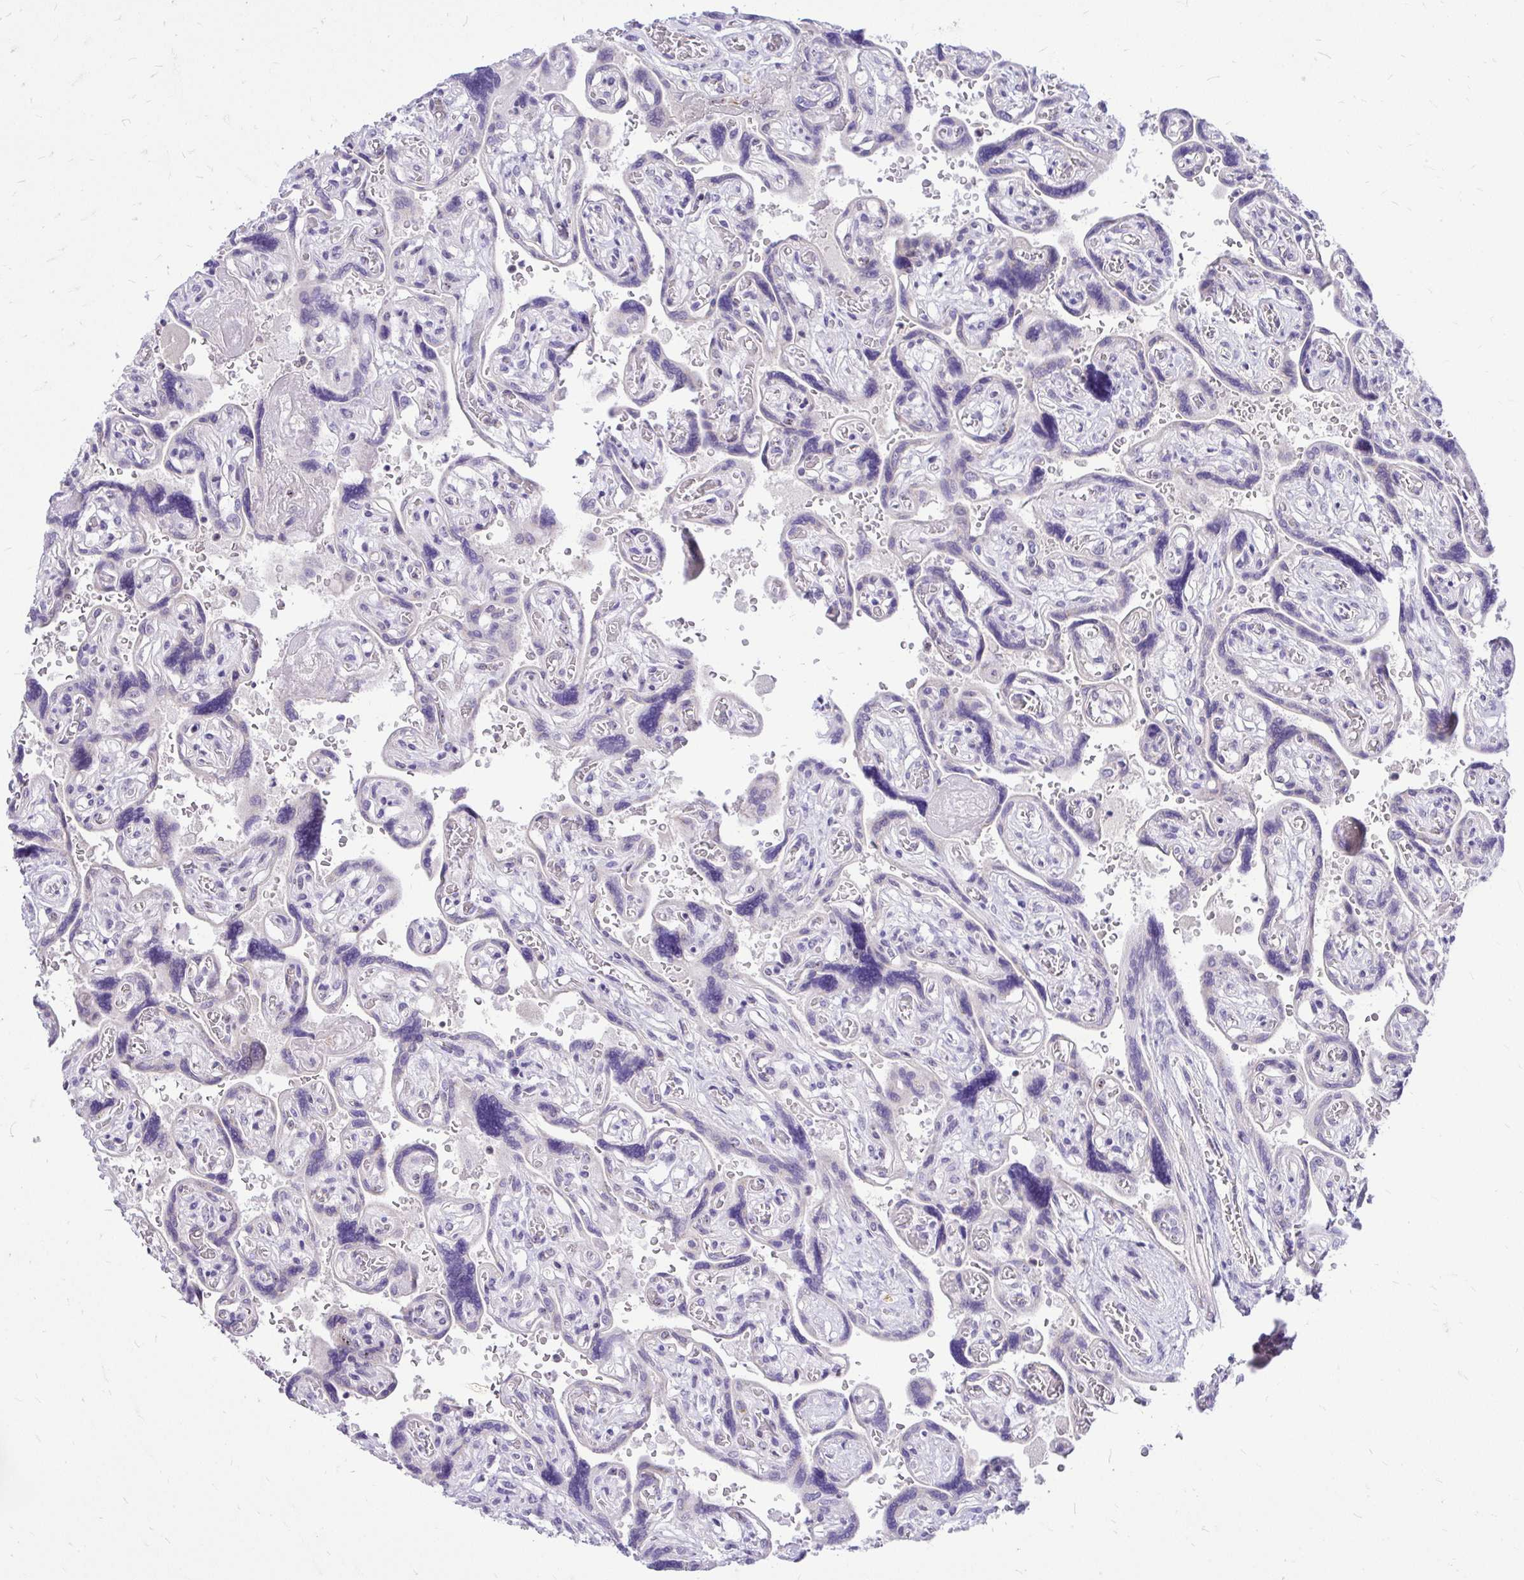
{"staining": {"intensity": "weak", "quantity": "<25%", "location": "nuclear"}, "tissue": "placenta", "cell_type": "Decidual cells", "image_type": "normal", "snomed": [{"axis": "morphology", "description": "Normal tissue, NOS"}, {"axis": "topography", "description": "Placenta"}], "caption": "Decidual cells are negative for protein expression in benign human placenta. (Stains: DAB (3,3'-diaminobenzidine) immunohistochemistry (IHC) with hematoxylin counter stain, Microscopy: brightfield microscopy at high magnification).", "gene": "NIFK", "patient": {"sex": "female", "age": 32}}